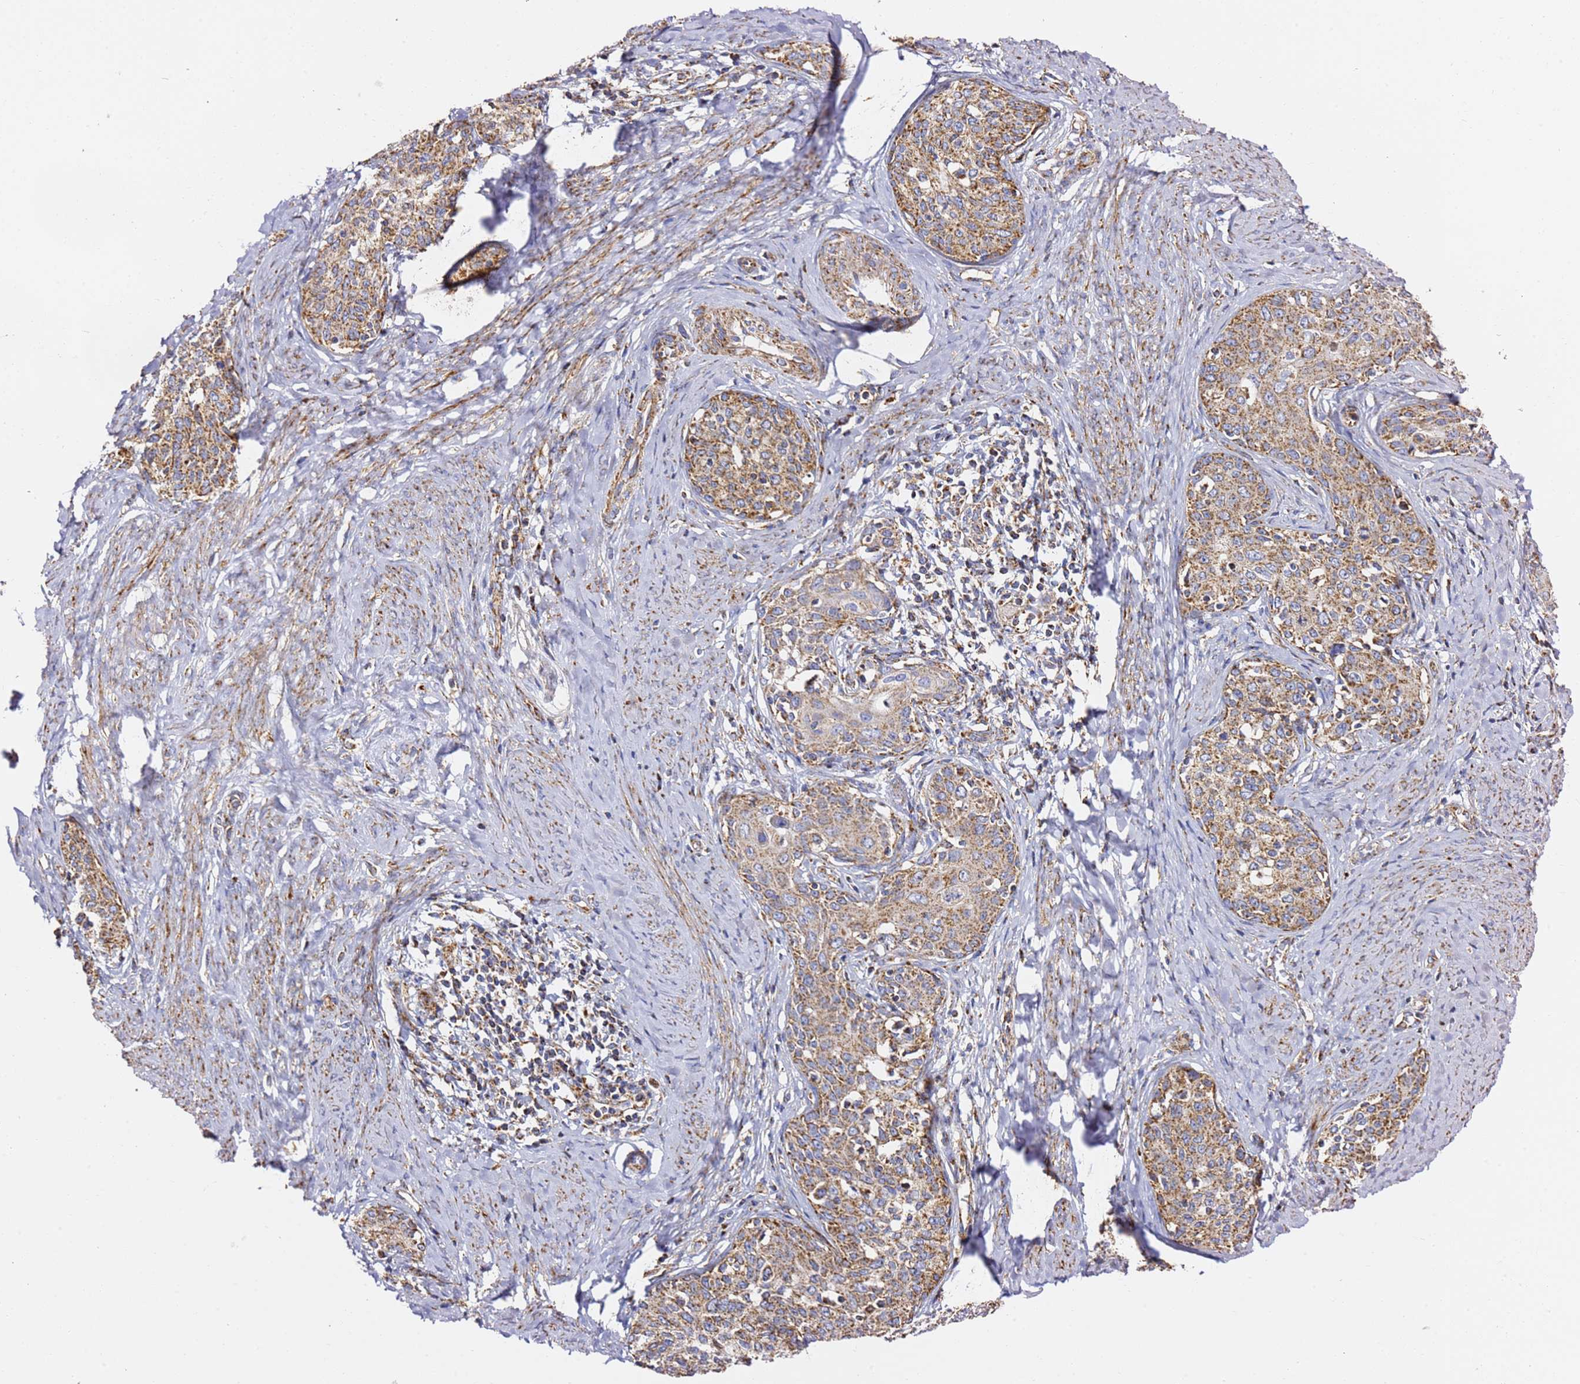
{"staining": {"intensity": "moderate", "quantity": ">75%", "location": "cytoplasmic/membranous"}, "tissue": "cervical cancer", "cell_type": "Tumor cells", "image_type": "cancer", "snomed": [{"axis": "morphology", "description": "Squamous cell carcinoma, NOS"}, {"axis": "morphology", "description": "Adenocarcinoma, NOS"}, {"axis": "topography", "description": "Cervix"}], "caption": "A brown stain highlights moderate cytoplasmic/membranous staining of a protein in human cervical cancer (adenocarcinoma) tumor cells. Using DAB (3,3'-diaminobenzidine) (brown) and hematoxylin (blue) stains, captured at high magnification using brightfield microscopy.", "gene": "NDUFA3", "patient": {"sex": "female", "age": 52}}